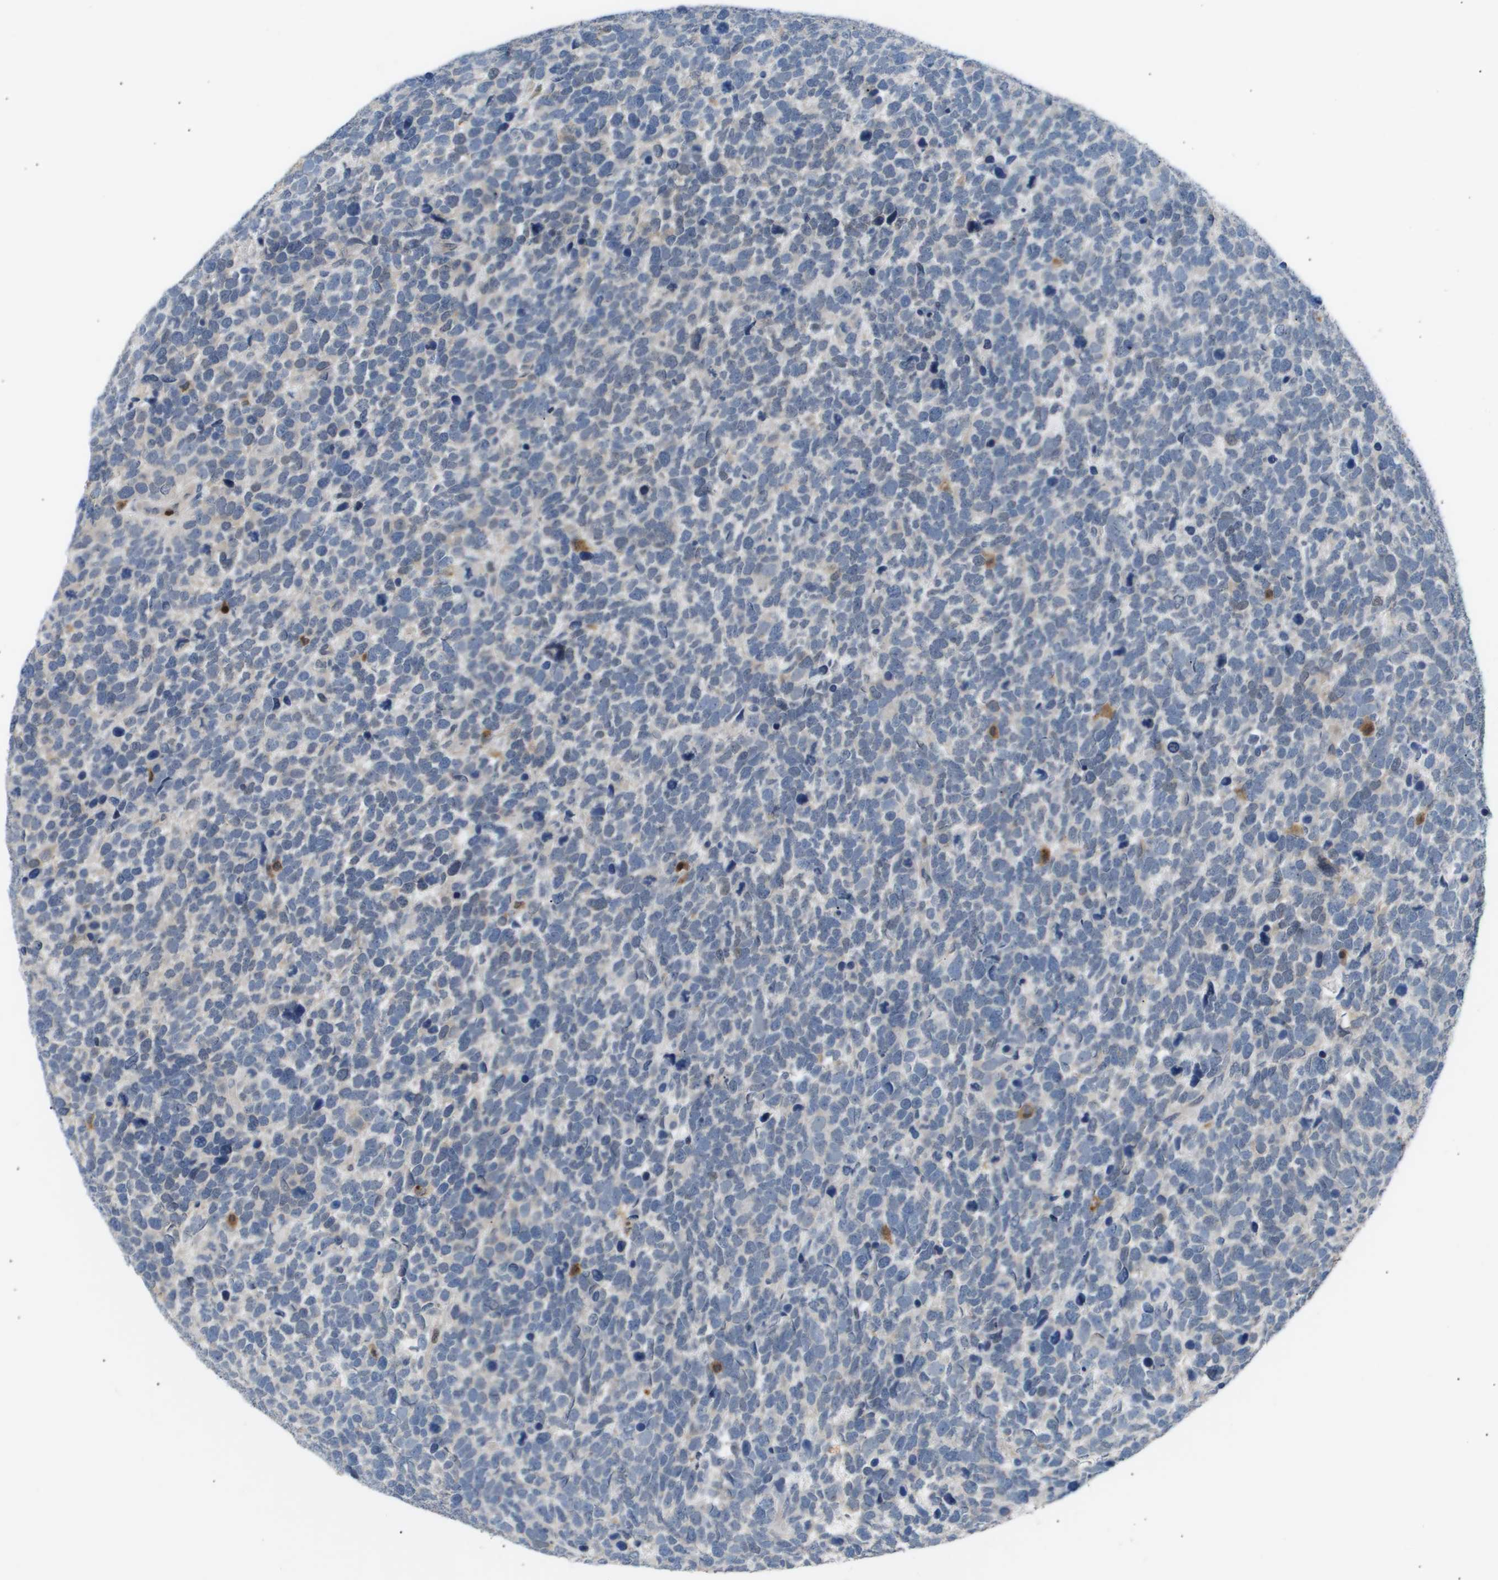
{"staining": {"intensity": "negative", "quantity": "none", "location": "none"}, "tissue": "urothelial cancer", "cell_type": "Tumor cells", "image_type": "cancer", "snomed": [{"axis": "morphology", "description": "Urothelial carcinoma, High grade"}, {"axis": "topography", "description": "Urinary bladder"}], "caption": "Image shows no significant protein positivity in tumor cells of high-grade urothelial carcinoma. (DAB immunohistochemistry, high magnification).", "gene": "AKR1A1", "patient": {"sex": "female", "age": 82}}